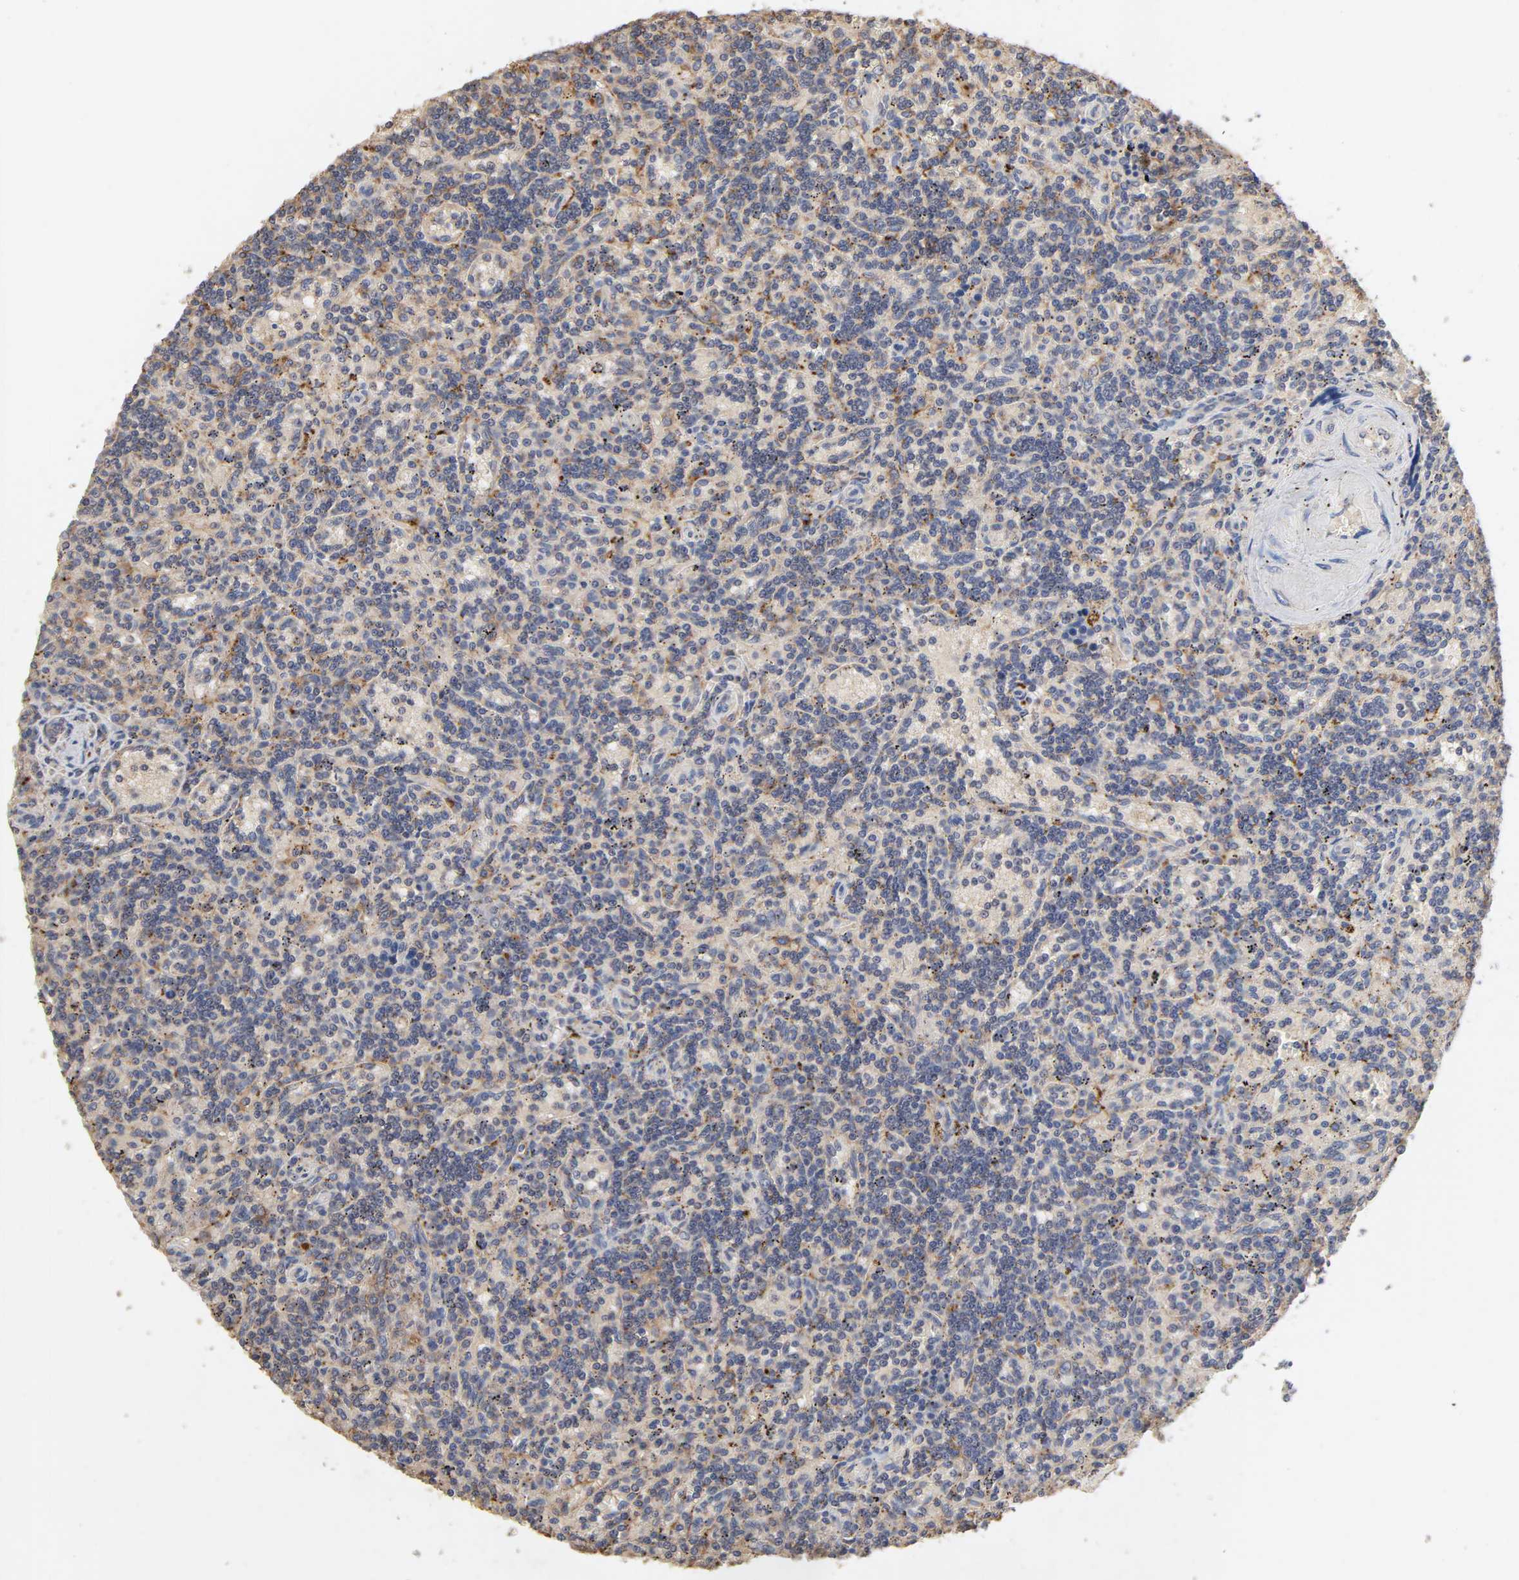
{"staining": {"intensity": "weak", "quantity": ">75%", "location": "cytoplasmic/membranous"}, "tissue": "lymphoma", "cell_type": "Tumor cells", "image_type": "cancer", "snomed": [{"axis": "morphology", "description": "Malignant lymphoma, non-Hodgkin's type, Low grade"}, {"axis": "topography", "description": "Spleen"}], "caption": "A low amount of weak cytoplasmic/membranous positivity is seen in approximately >75% of tumor cells in low-grade malignant lymphoma, non-Hodgkin's type tissue. The staining was performed using DAB (3,3'-diaminobenzidine) to visualize the protein expression in brown, while the nuclei were stained in blue with hematoxylin (Magnification: 20x).", "gene": "EIF4G2", "patient": {"sex": "male", "age": 73}}